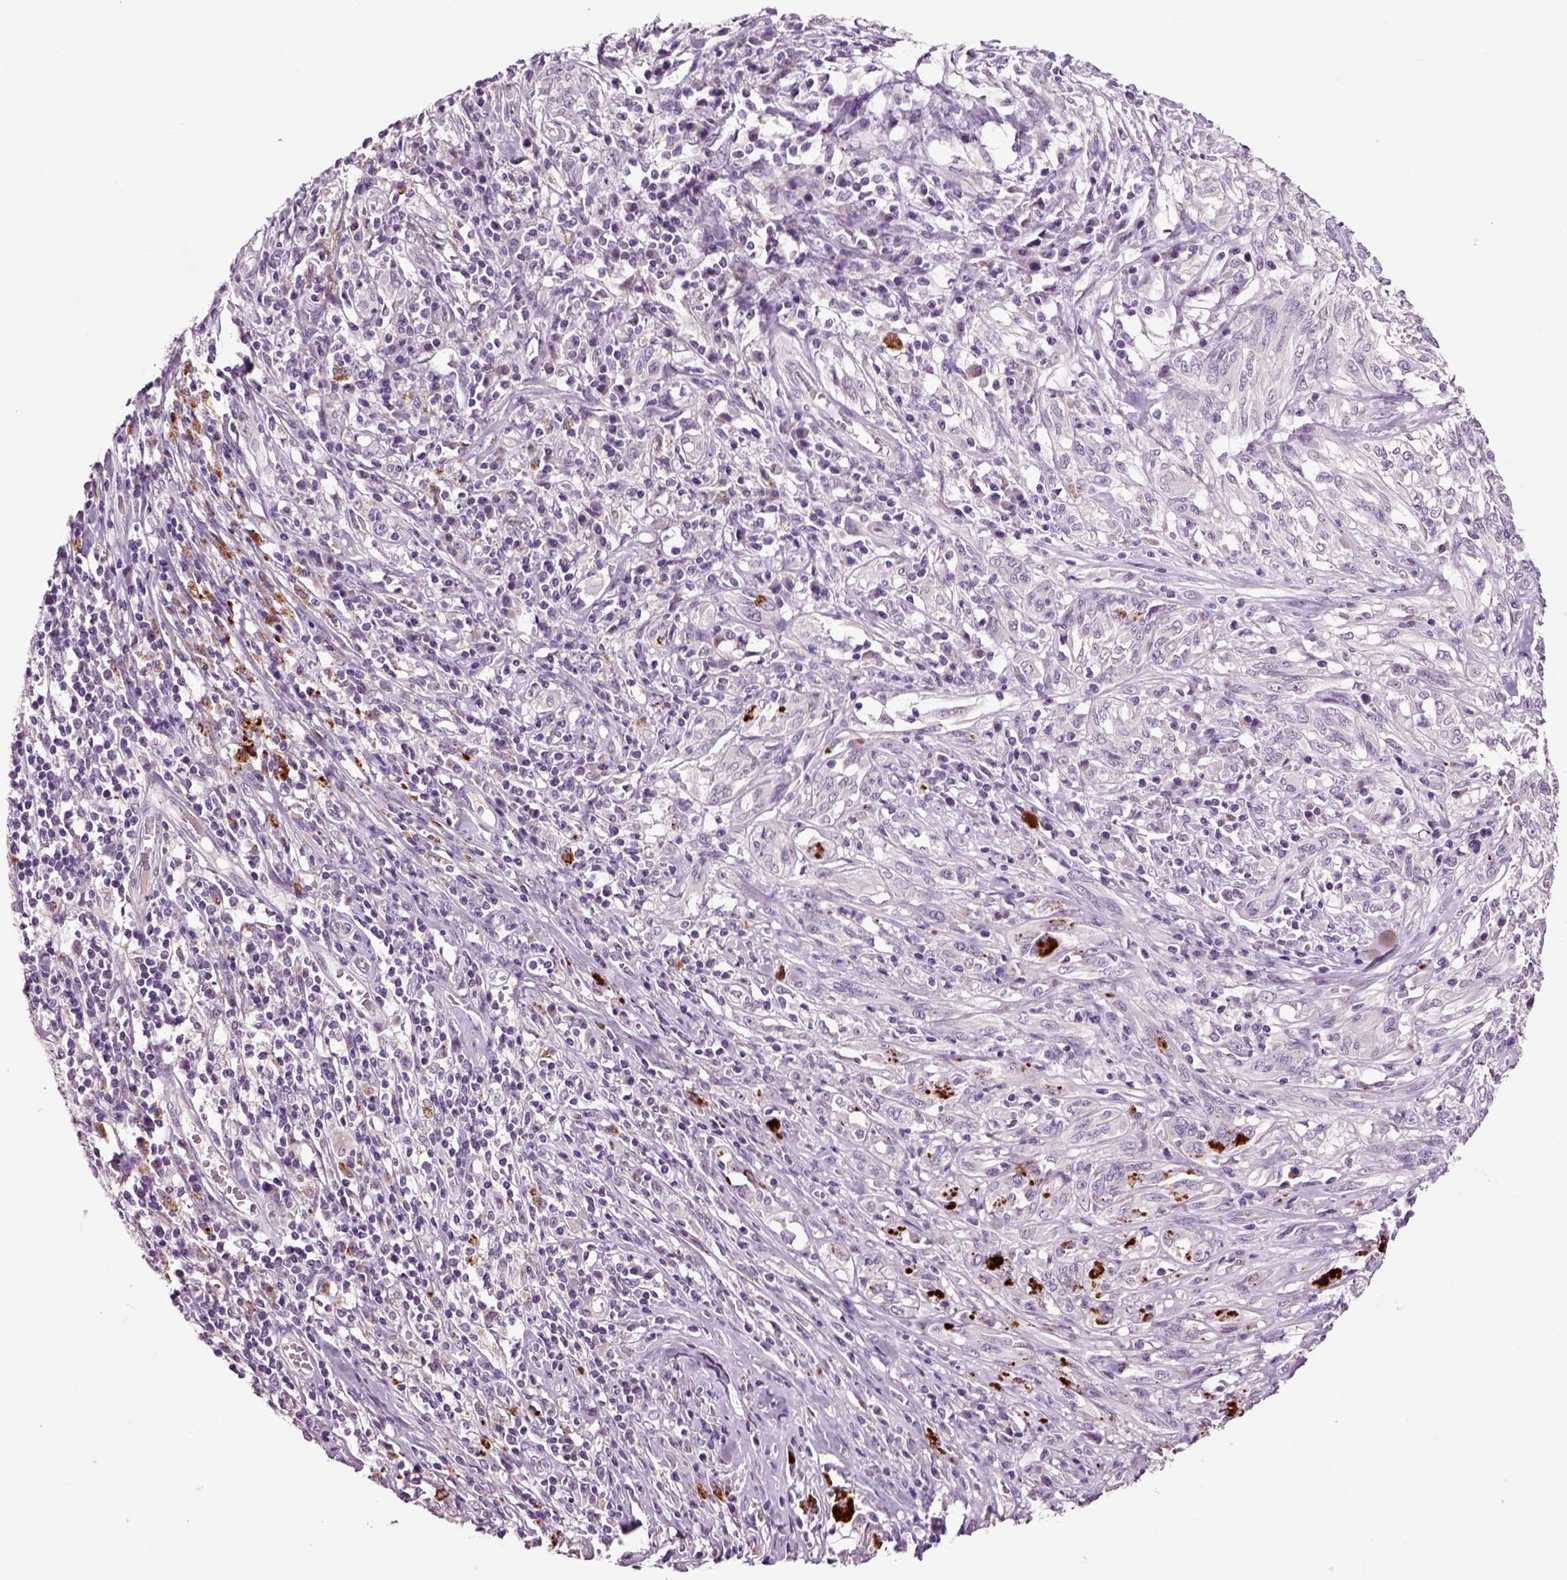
{"staining": {"intensity": "negative", "quantity": "none", "location": "none"}, "tissue": "melanoma", "cell_type": "Tumor cells", "image_type": "cancer", "snomed": [{"axis": "morphology", "description": "Malignant melanoma, NOS"}, {"axis": "topography", "description": "Skin"}], "caption": "Immunohistochemistry image of neoplastic tissue: melanoma stained with DAB reveals no significant protein expression in tumor cells.", "gene": "CRHR1", "patient": {"sex": "female", "age": 91}}